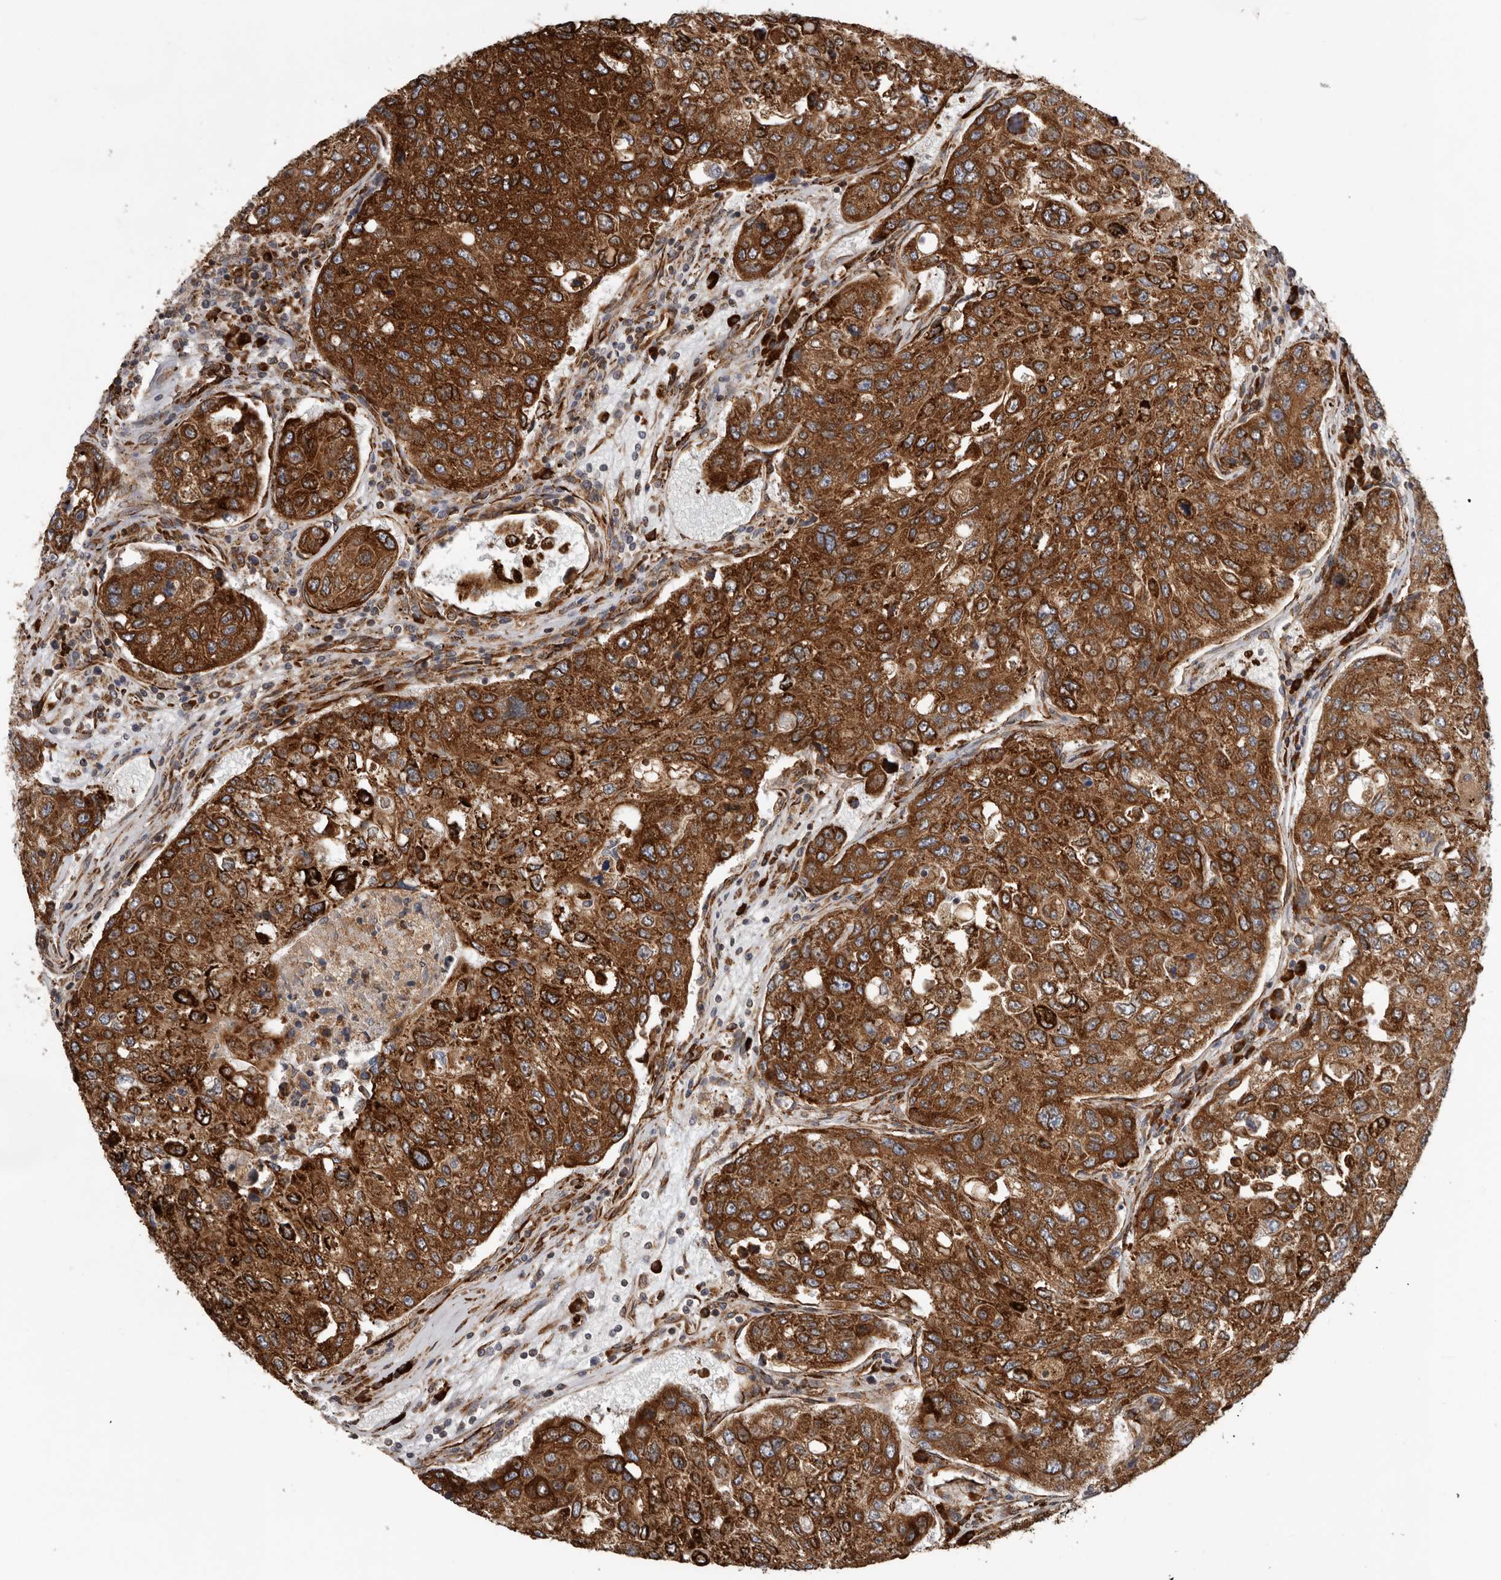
{"staining": {"intensity": "strong", "quantity": ">75%", "location": "cytoplasmic/membranous"}, "tissue": "urothelial cancer", "cell_type": "Tumor cells", "image_type": "cancer", "snomed": [{"axis": "morphology", "description": "Urothelial carcinoma, High grade"}, {"axis": "topography", "description": "Lymph node"}, {"axis": "topography", "description": "Urinary bladder"}], "caption": "The histopathology image reveals a brown stain indicating the presence of a protein in the cytoplasmic/membranous of tumor cells in urothelial carcinoma (high-grade).", "gene": "CEP350", "patient": {"sex": "male", "age": 51}}